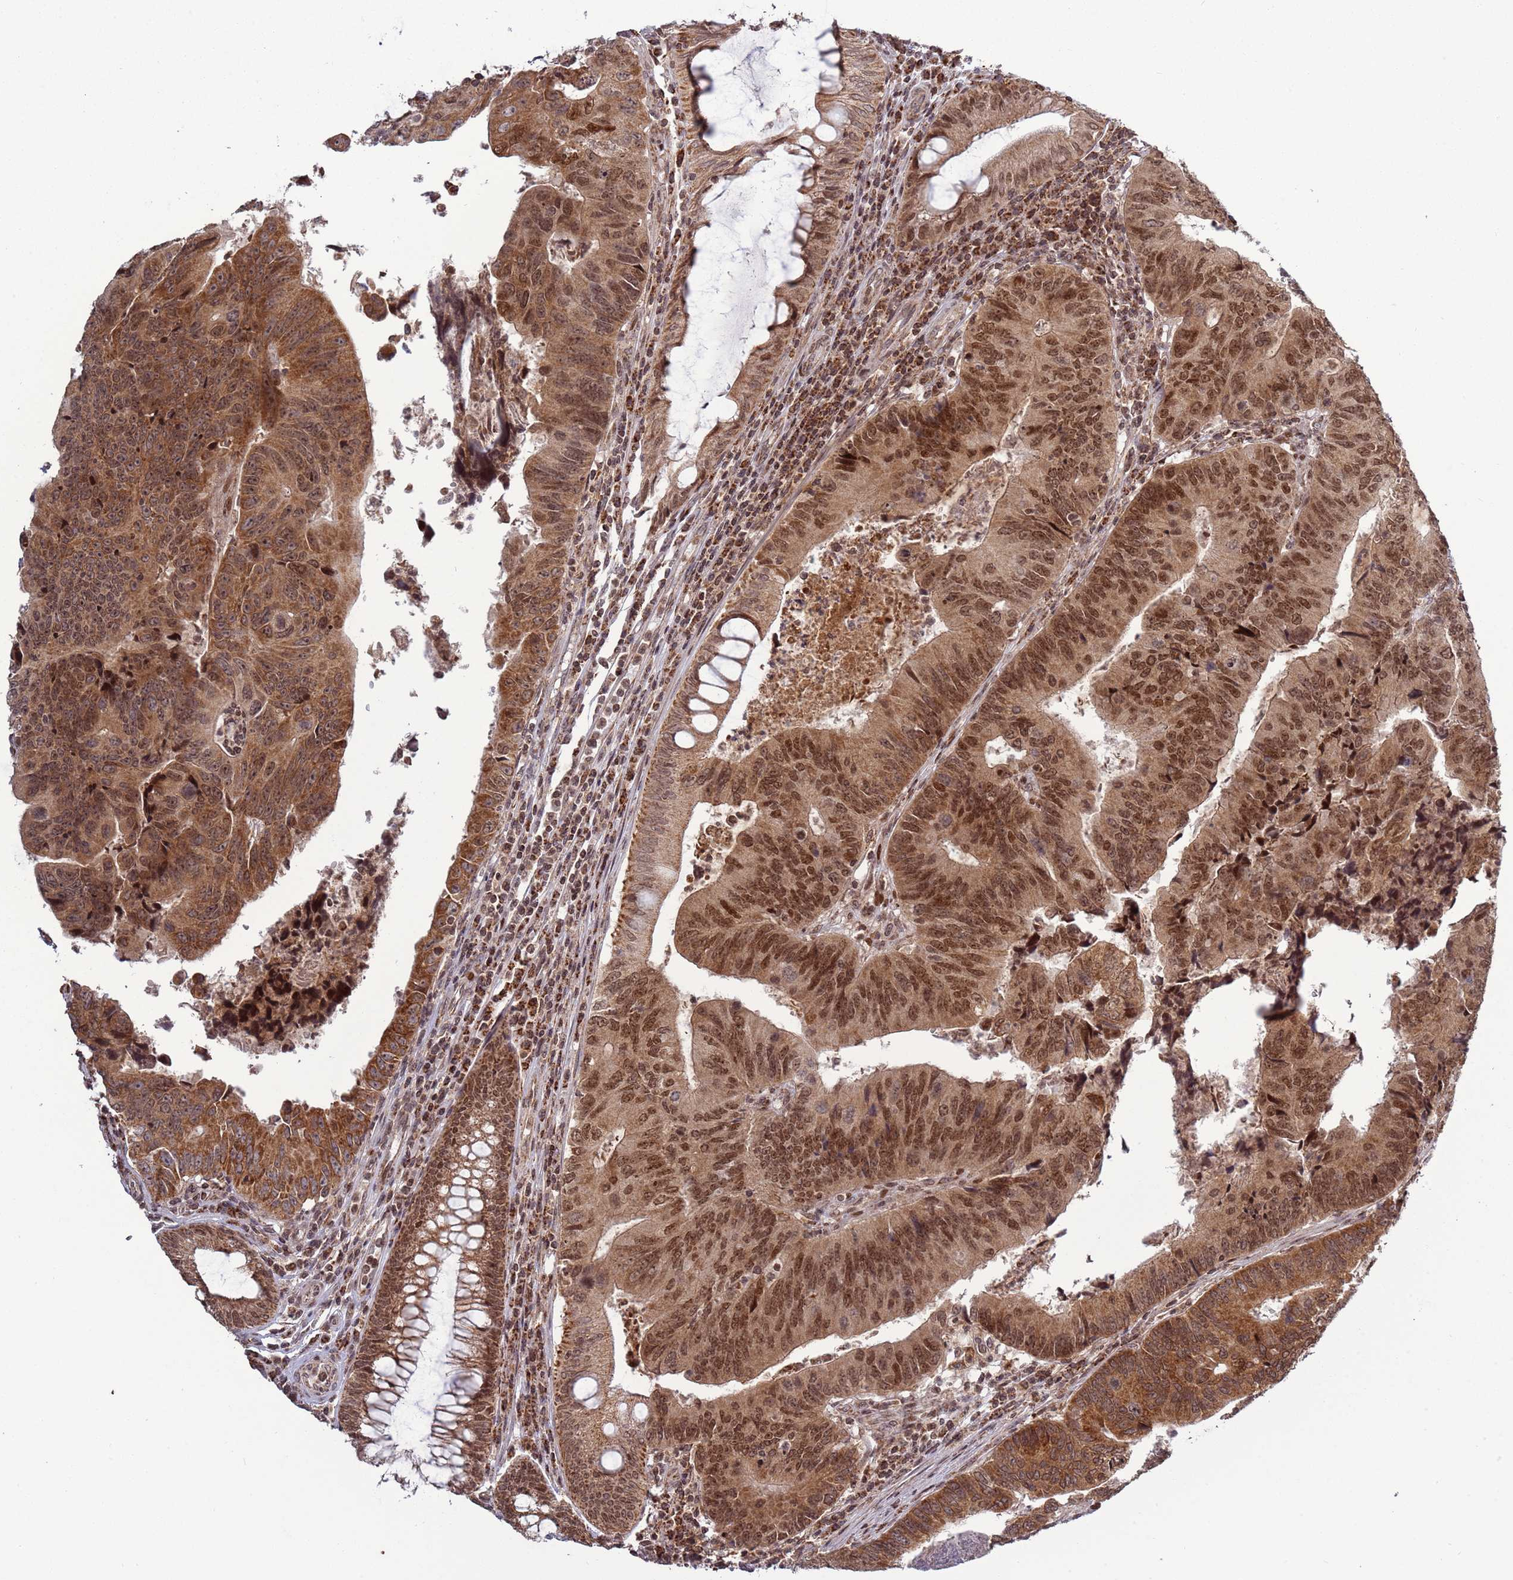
{"staining": {"intensity": "moderate", "quantity": ">75%", "location": "cytoplasmic/membranous,nuclear"}, "tissue": "colorectal cancer", "cell_type": "Tumor cells", "image_type": "cancer", "snomed": [{"axis": "morphology", "description": "Adenocarcinoma, NOS"}, {"axis": "topography", "description": "Colon"}], "caption": "A brown stain shows moderate cytoplasmic/membranous and nuclear expression of a protein in human adenocarcinoma (colorectal) tumor cells.", "gene": "RCOR2", "patient": {"sex": "female", "age": 67}}